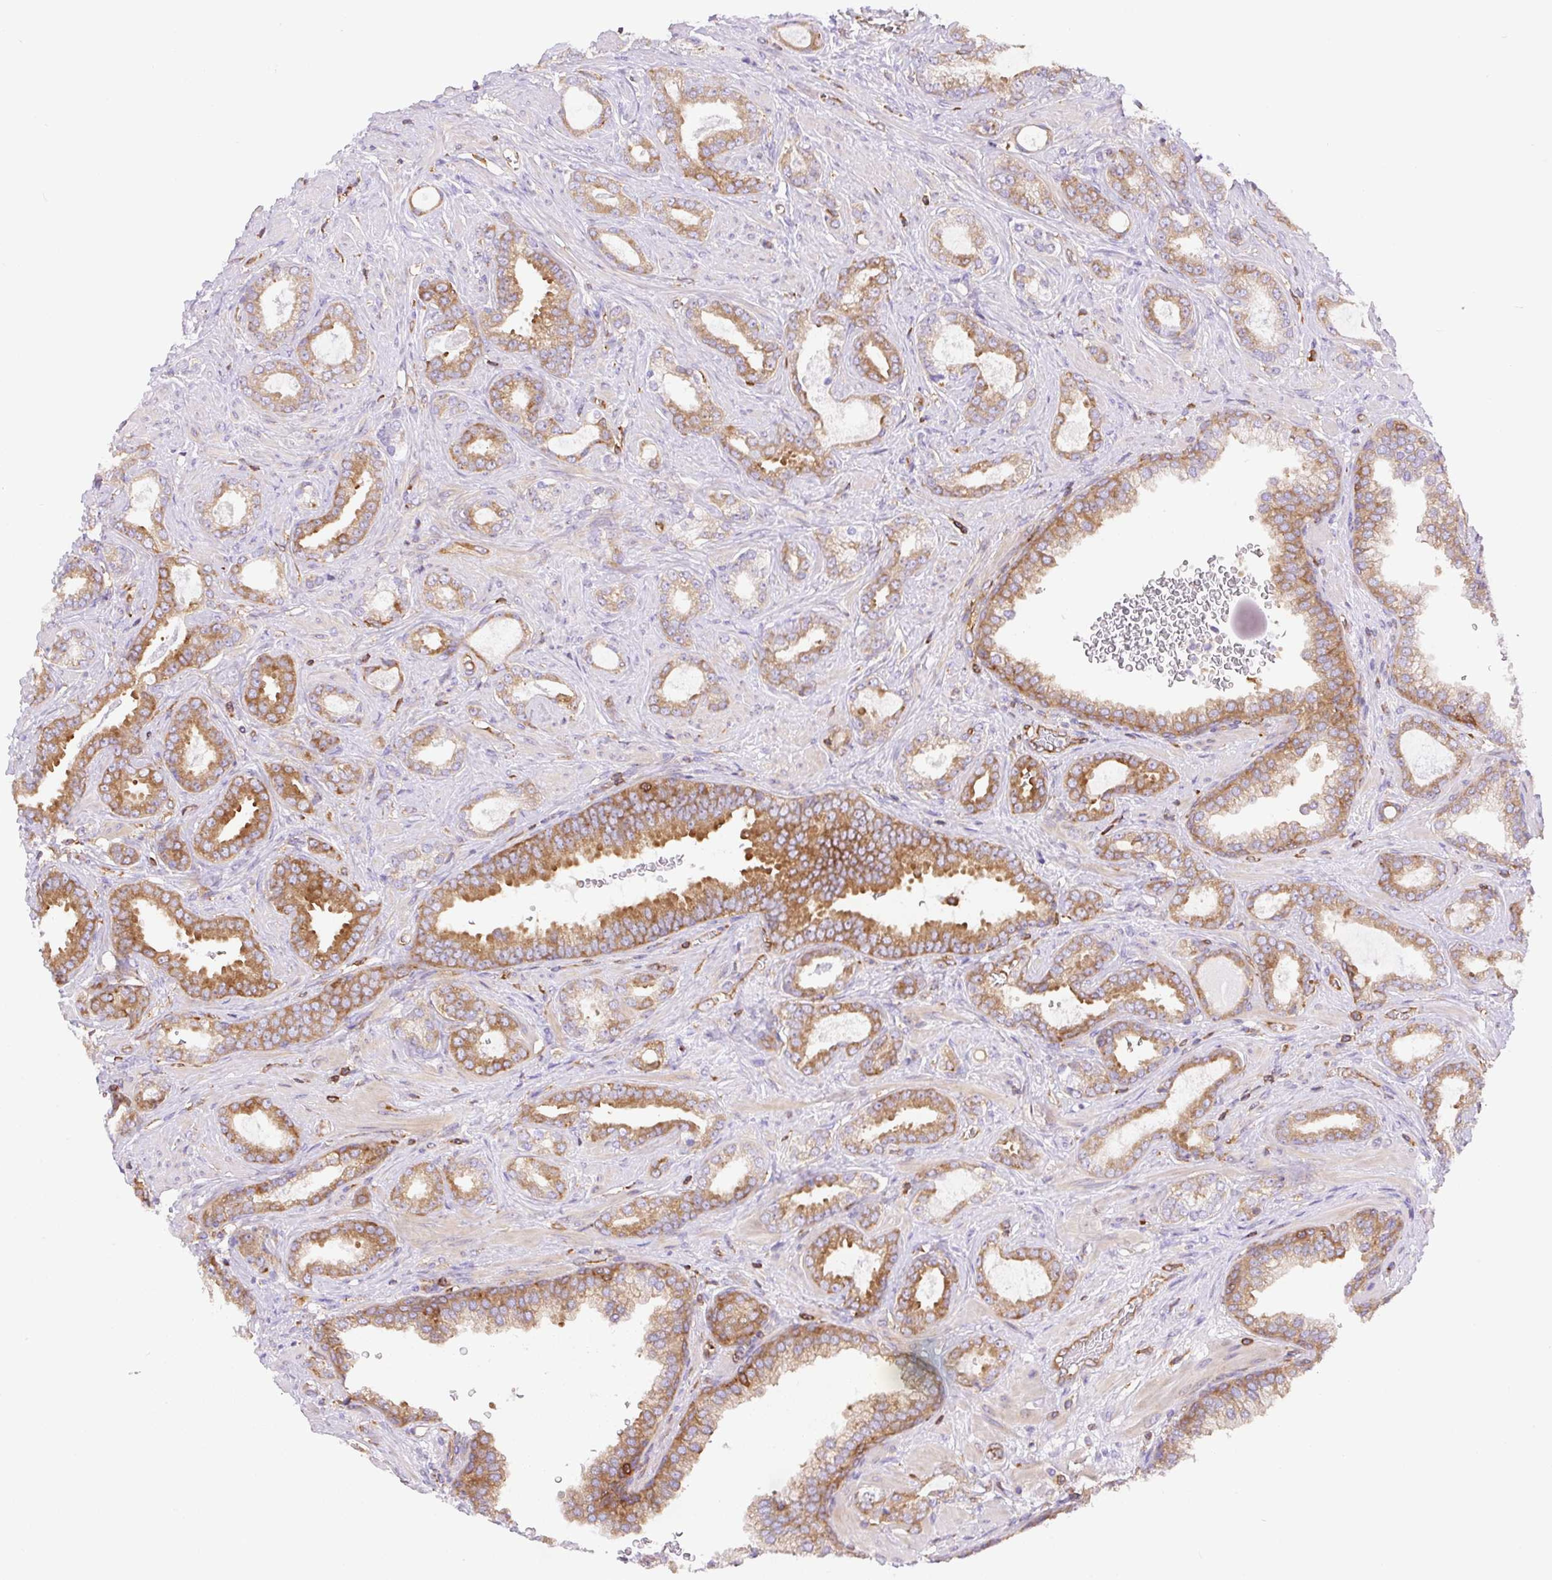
{"staining": {"intensity": "moderate", "quantity": ">75%", "location": "cytoplasmic/membranous"}, "tissue": "prostate cancer", "cell_type": "Tumor cells", "image_type": "cancer", "snomed": [{"axis": "morphology", "description": "Adenocarcinoma, High grade"}, {"axis": "topography", "description": "Prostate"}], "caption": "Immunohistochemical staining of prostate cancer (adenocarcinoma (high-grade)) displays medium levels of moderate cytoplasmic/membranous staining in approximately >75% of tumor cells.", "gene": "DNM2", "patient": {"sex": "male", "age": 58}}